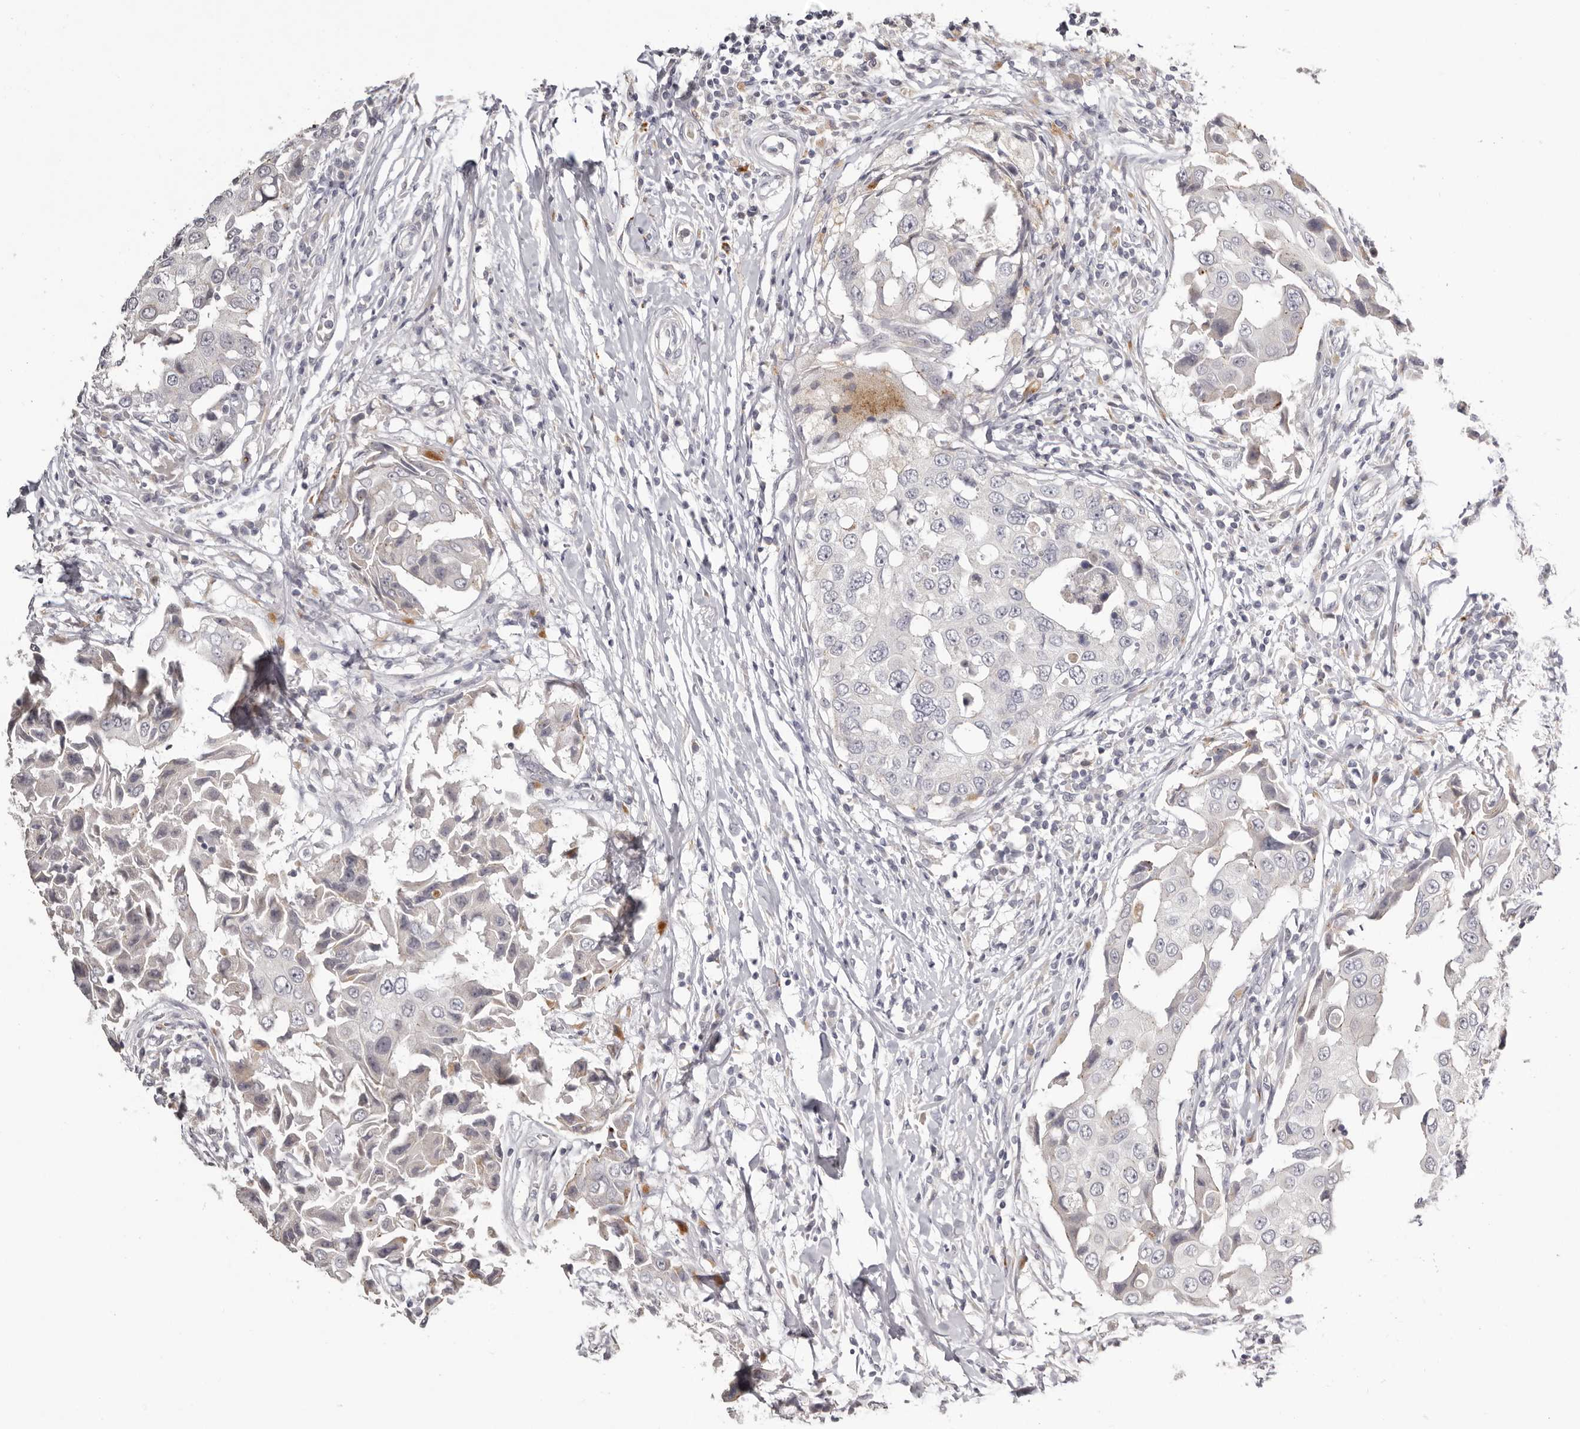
{"staining": {"intensity": "negative", "quantity": "none", "location": "none"}, "tissue": "breast cancer", "cell_type": "Tumor cells", "image_type": "cancer", "snomed": [{"axis": "morphology", "description": "Duct carcinoma"}, {"axis": "topography", "description": "Breast"}], "caption": "Breast cancer (infiltrating ductal carcinoma) was stained to show a protein in brown. There is no significant positivity in tumor cells.", "gene": "PCDHB6", "patient": {"sex": "female", "age": 27}}